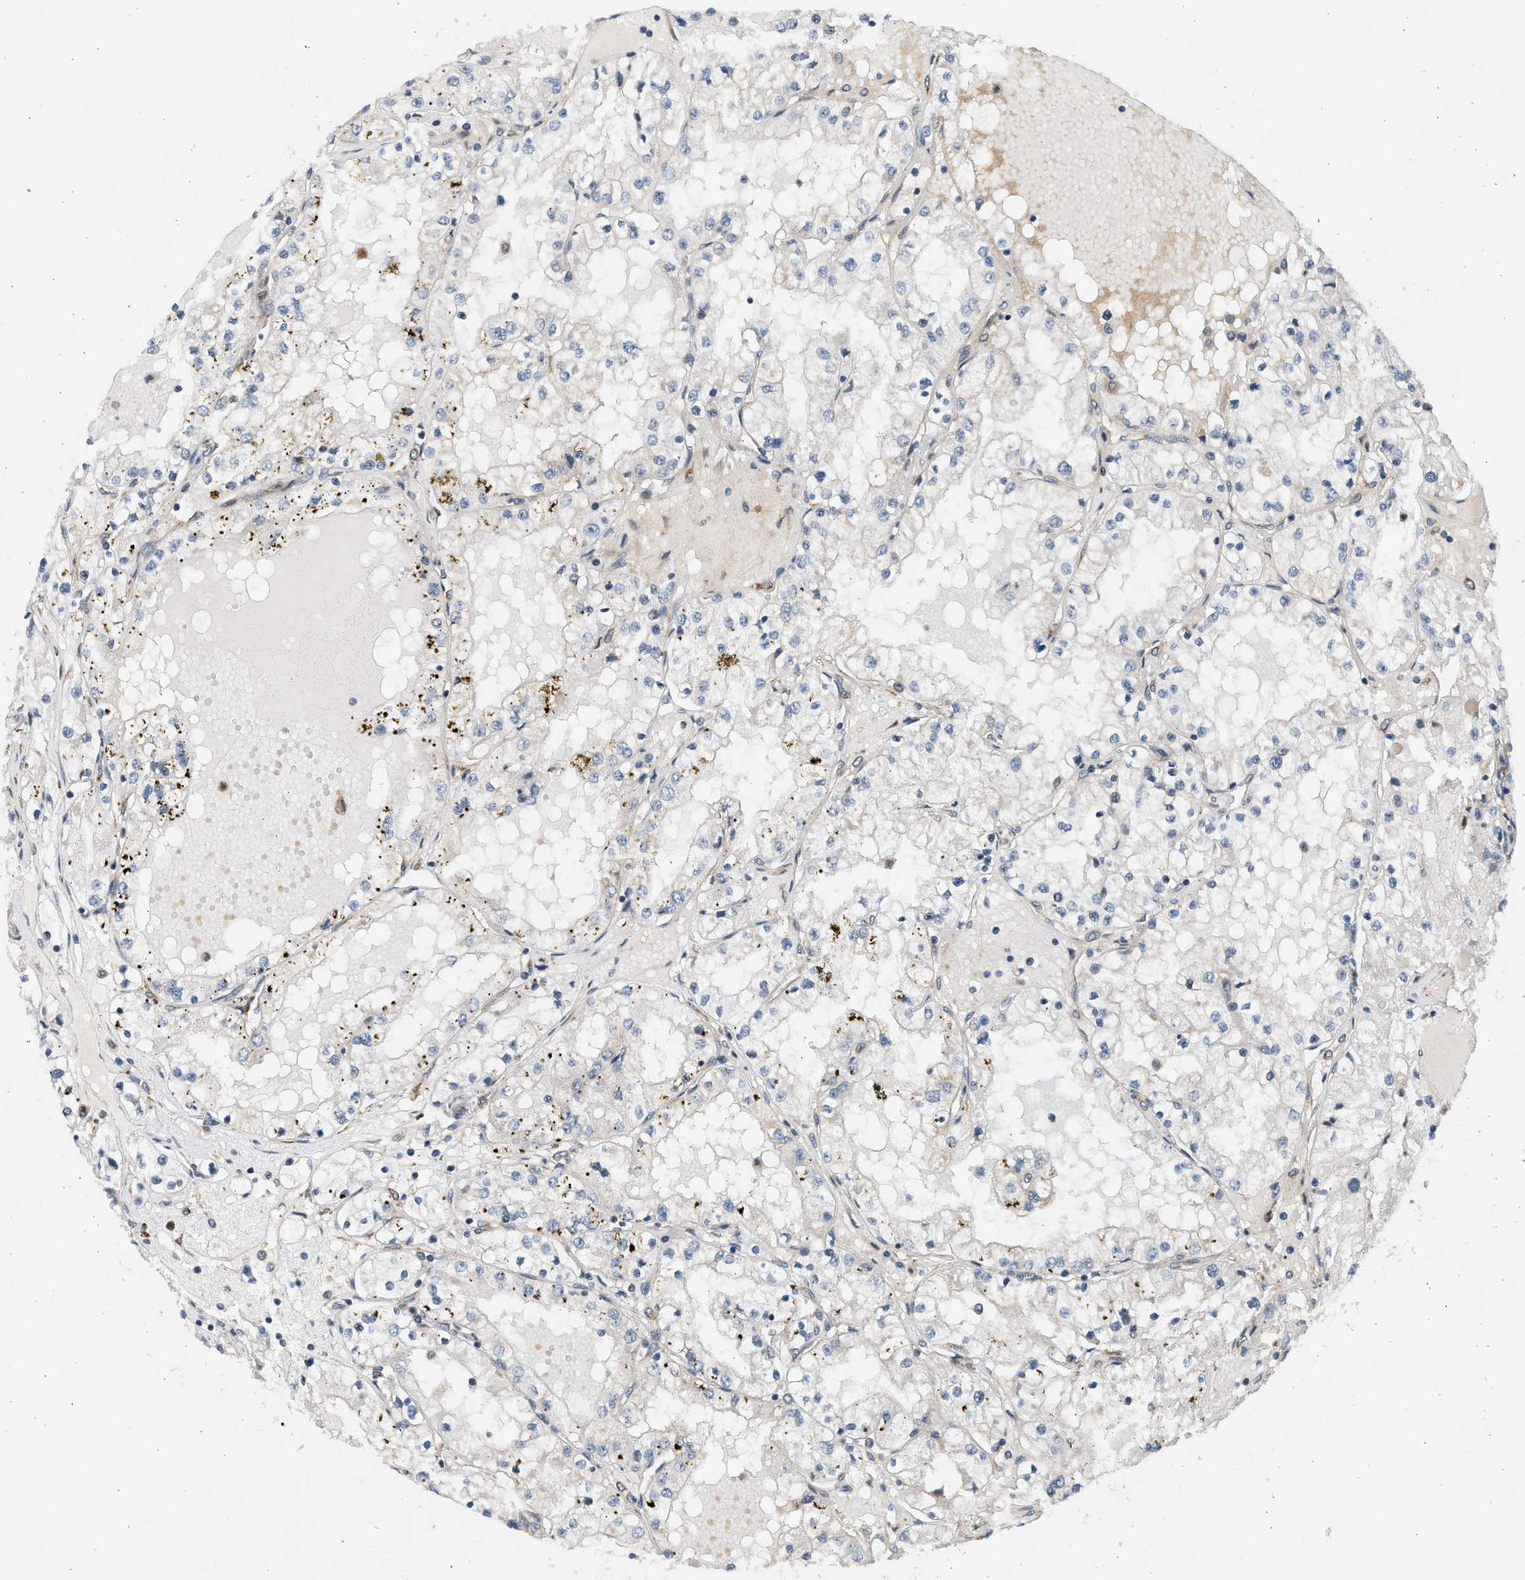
{"staining": {"intensity": "negative", "quantity": "none", "location": "none"}, "tissue": "renal cancer", "cell_type": "Tumor cells", "image_type": "cancer", "snomed": [{"axis": "morphology", "description": "Adenocarcinoma, NOS"}, {"axis": "topography", "description": "Kidney"}], "caption": "Renal cancer (adenocarcinoma) stained for a protein using immunohistochemistry (IHC) displays no positivity tumor cells.", "gene": "KDELR2", "patient": {"sex": "male", "age": 68}}